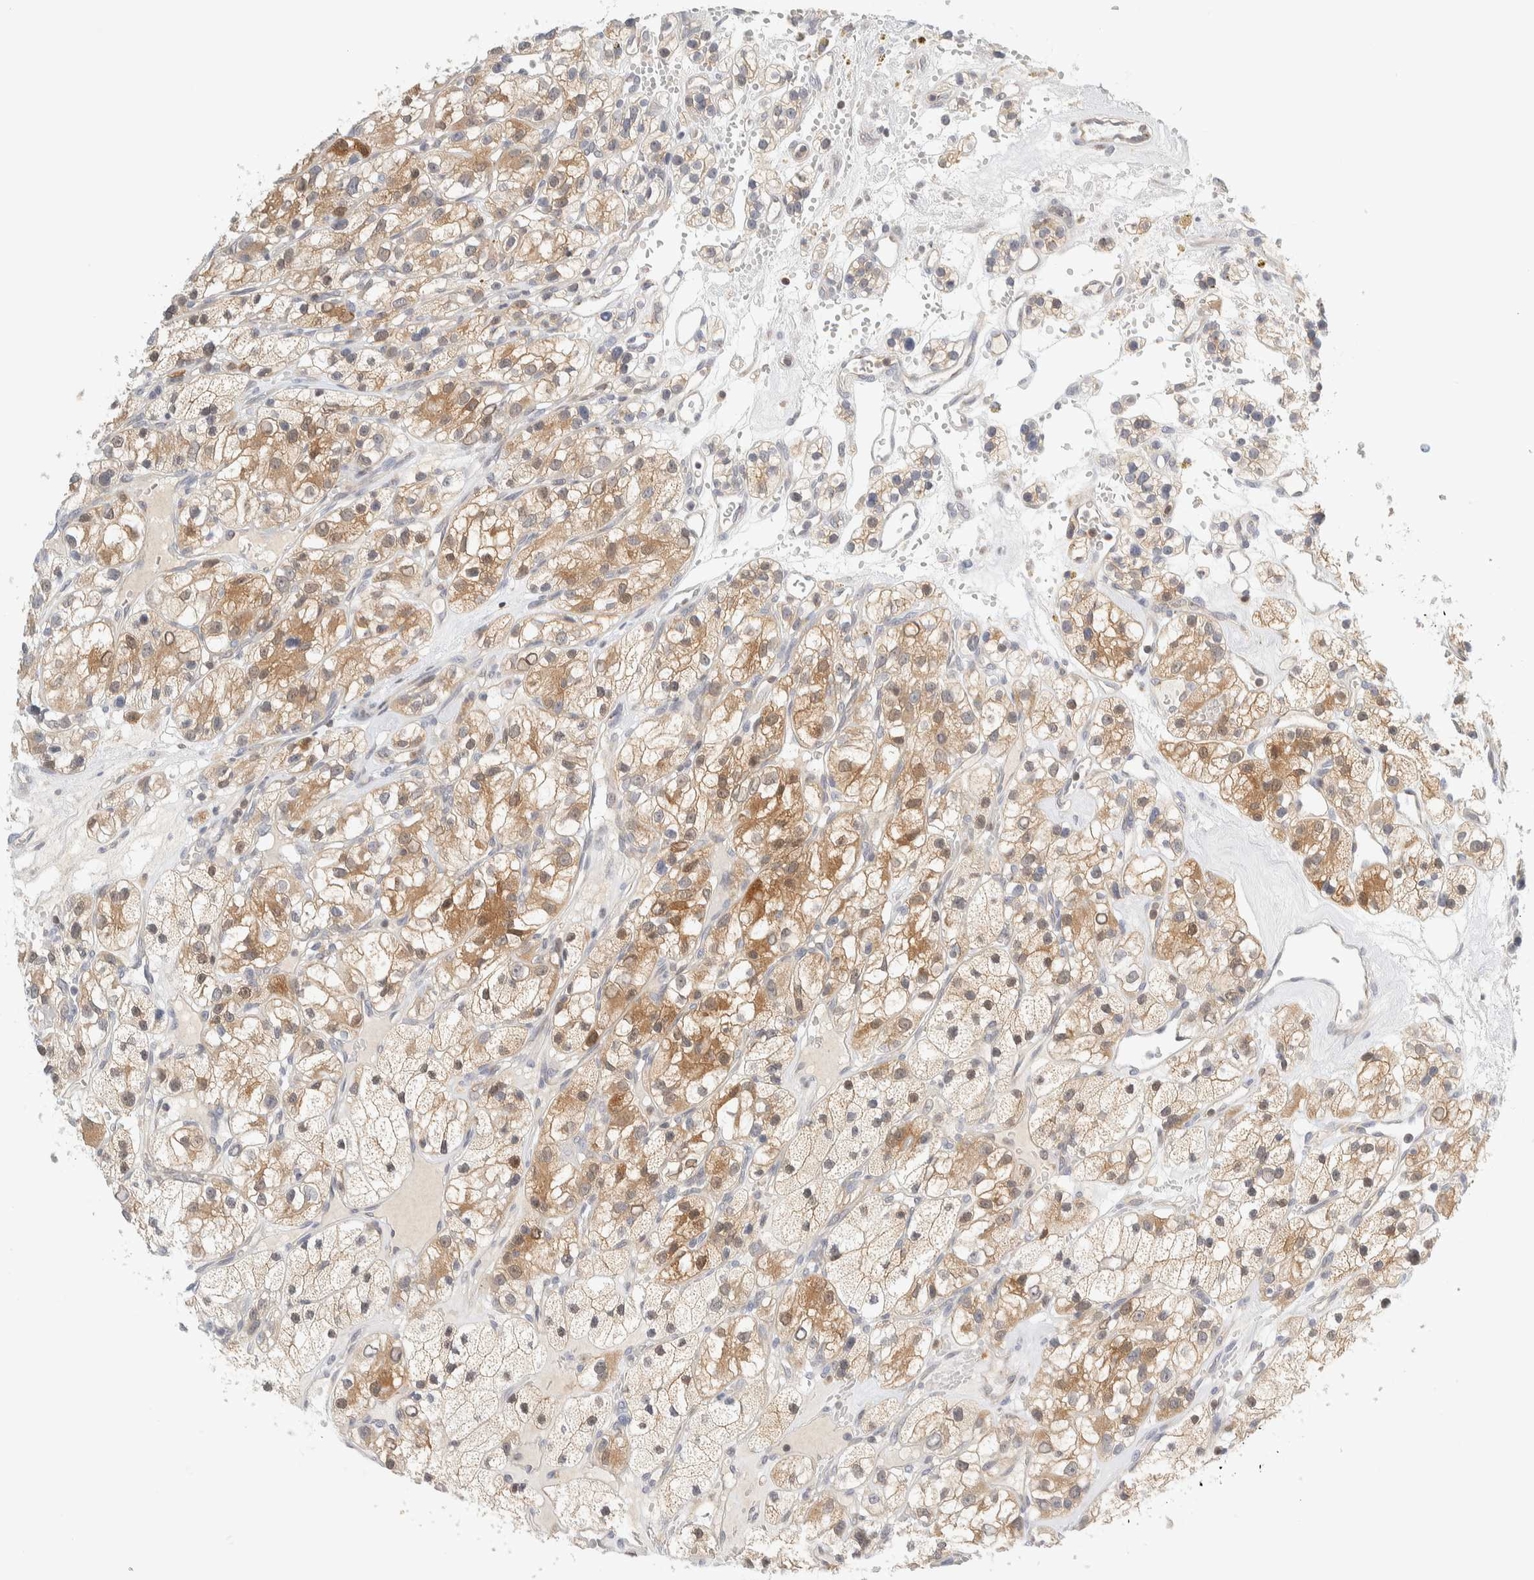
{"staining": {"intensity": "moderate", "quantity": "25%-75%", "location": "cytoplasmic/membranous"}, "tissue": "renal cancer", "cell_type": "Tumor cells", "image_type": "cancer", "snomed": [{"axis": "morphology", "description": "Adenocarcinoma, NOS"}, {"axis": "topography", "description": "Kidney"}], "caption": "Moderate cytoplasmic/membranous staining is seen in about 25%-75% of tumor cells in renal cancer.", "gene": "PCYT2", "patient": {"sex": "female", "age": 57}}